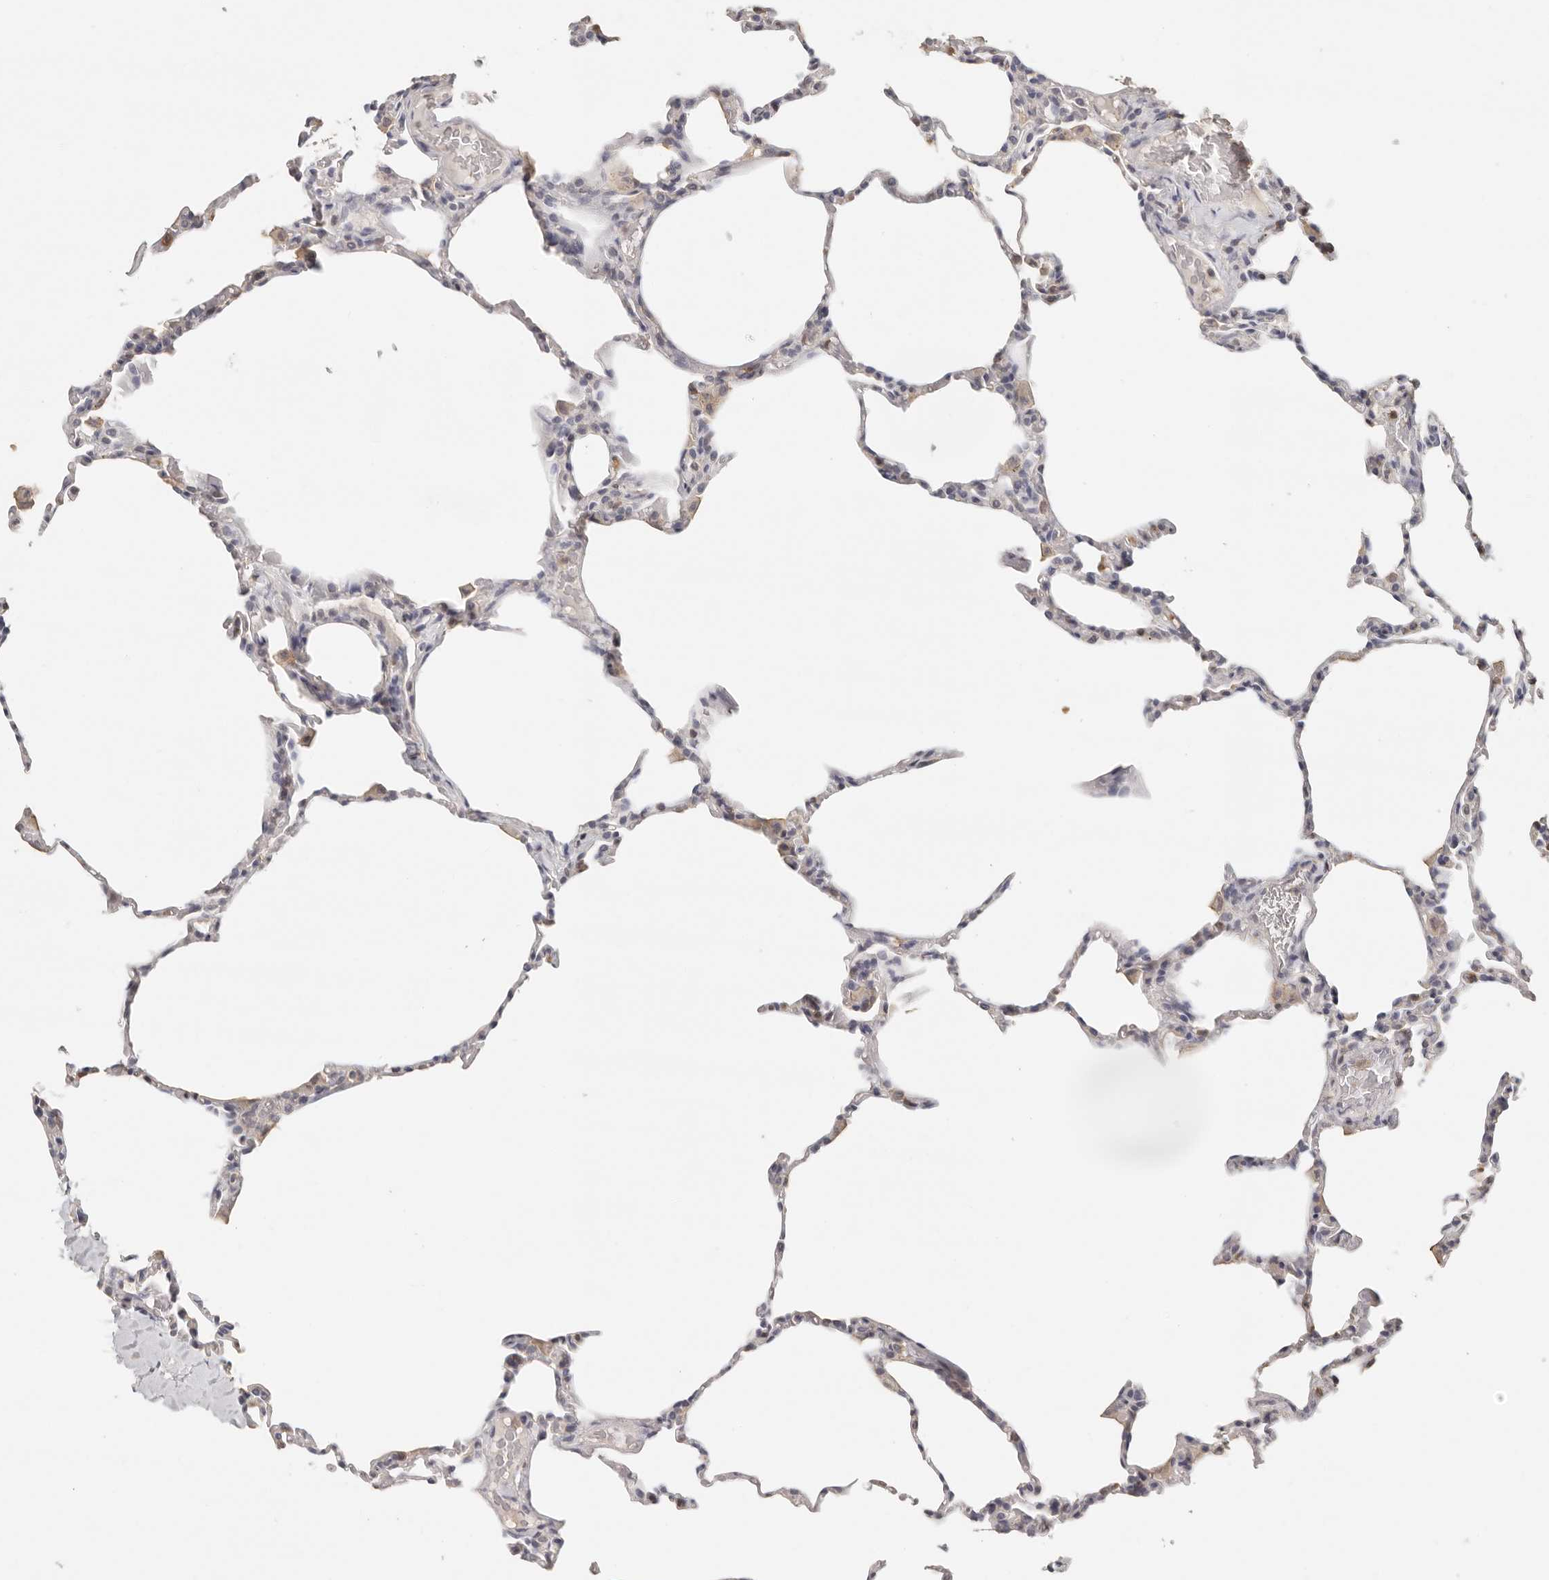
{"staining": {"intensity": "negative", "quantity": "none", "location": "none"}, "tissue": "lung", "cell_type": "Alveolar cells", "image_type": "normal", "snomed": [{"axis": "morphology", "description": "Normal tissue, NOS"}, {"axis": "topography", "description": "Lung"}], "caption": "Image shows no protein positivity in alveolar cells of benign lung. Brightfield microscopy of immunohistochemistry stained with DAB (3,3'-diaminobenzidine) (brown) and hematoxylin (blue), captured at high magnification.", "gene": "CSK", "patient": {"sex": "male", "age": 20}}